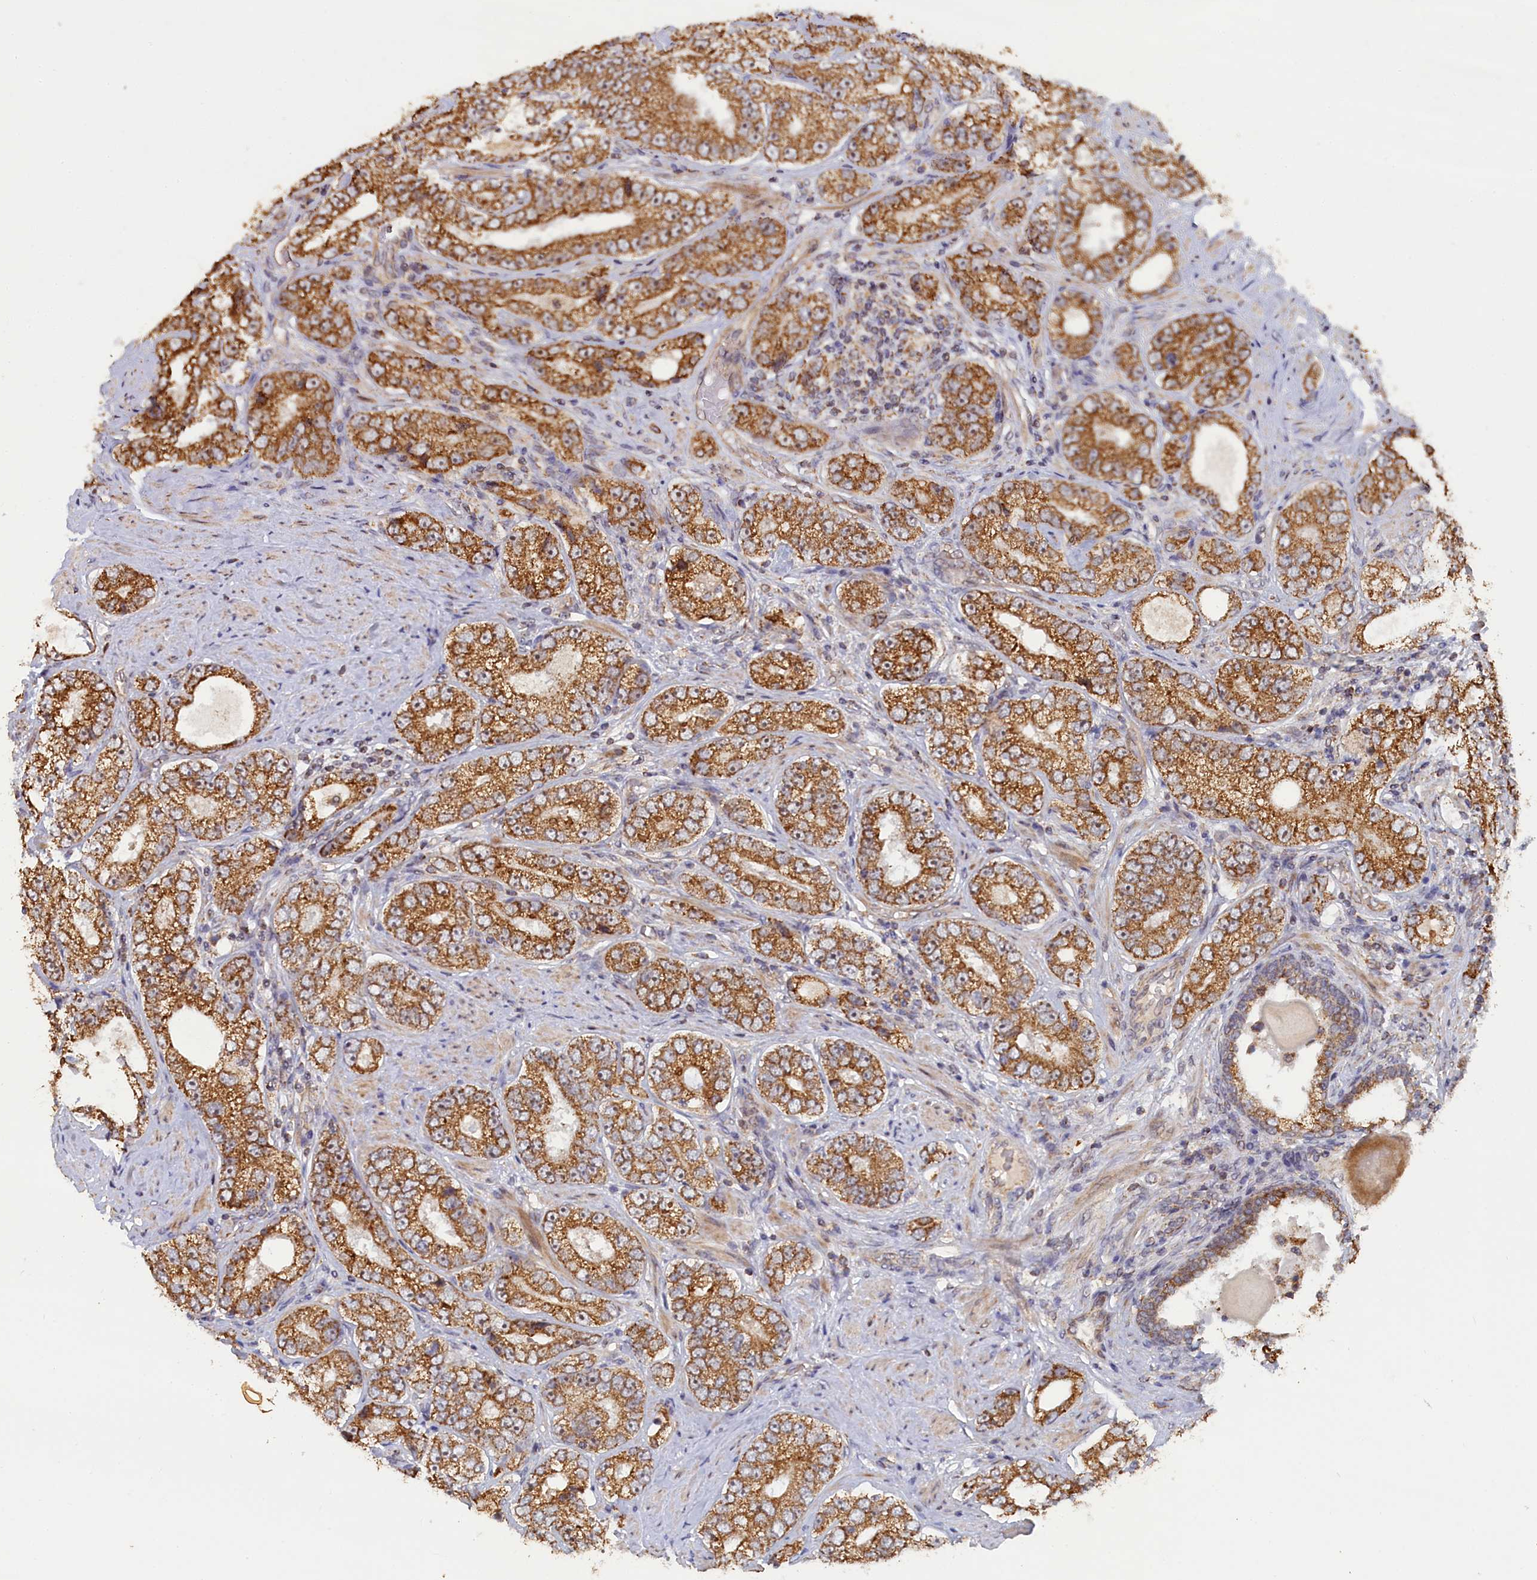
{"staining": {"intensity": "moderate", "quantity": ">75%", "location": "cytoplasmic/membranous"}, "tissue": "prostate cancer", "cell_type": "Tumor cells", "image_type": "cancer", "snomed": [{"axis": "morphology", "description": "Adenocarcinoma, High grade"}, {"axis": "topography", "description": "Prostate"}], "caption": "Immunohistochemistry histopathology image of neoplastic tissue: prostate adenocarcinoma (high-grade) stained using IHC shows medium levels of moderate protein expression localized specifically in the cytoplasmic/membranous of tumor cells, appearing as a cytoplasmic/membranous brown color.", "gene": "ZNF816", "patient": {"sex": "male", "age": 56}}